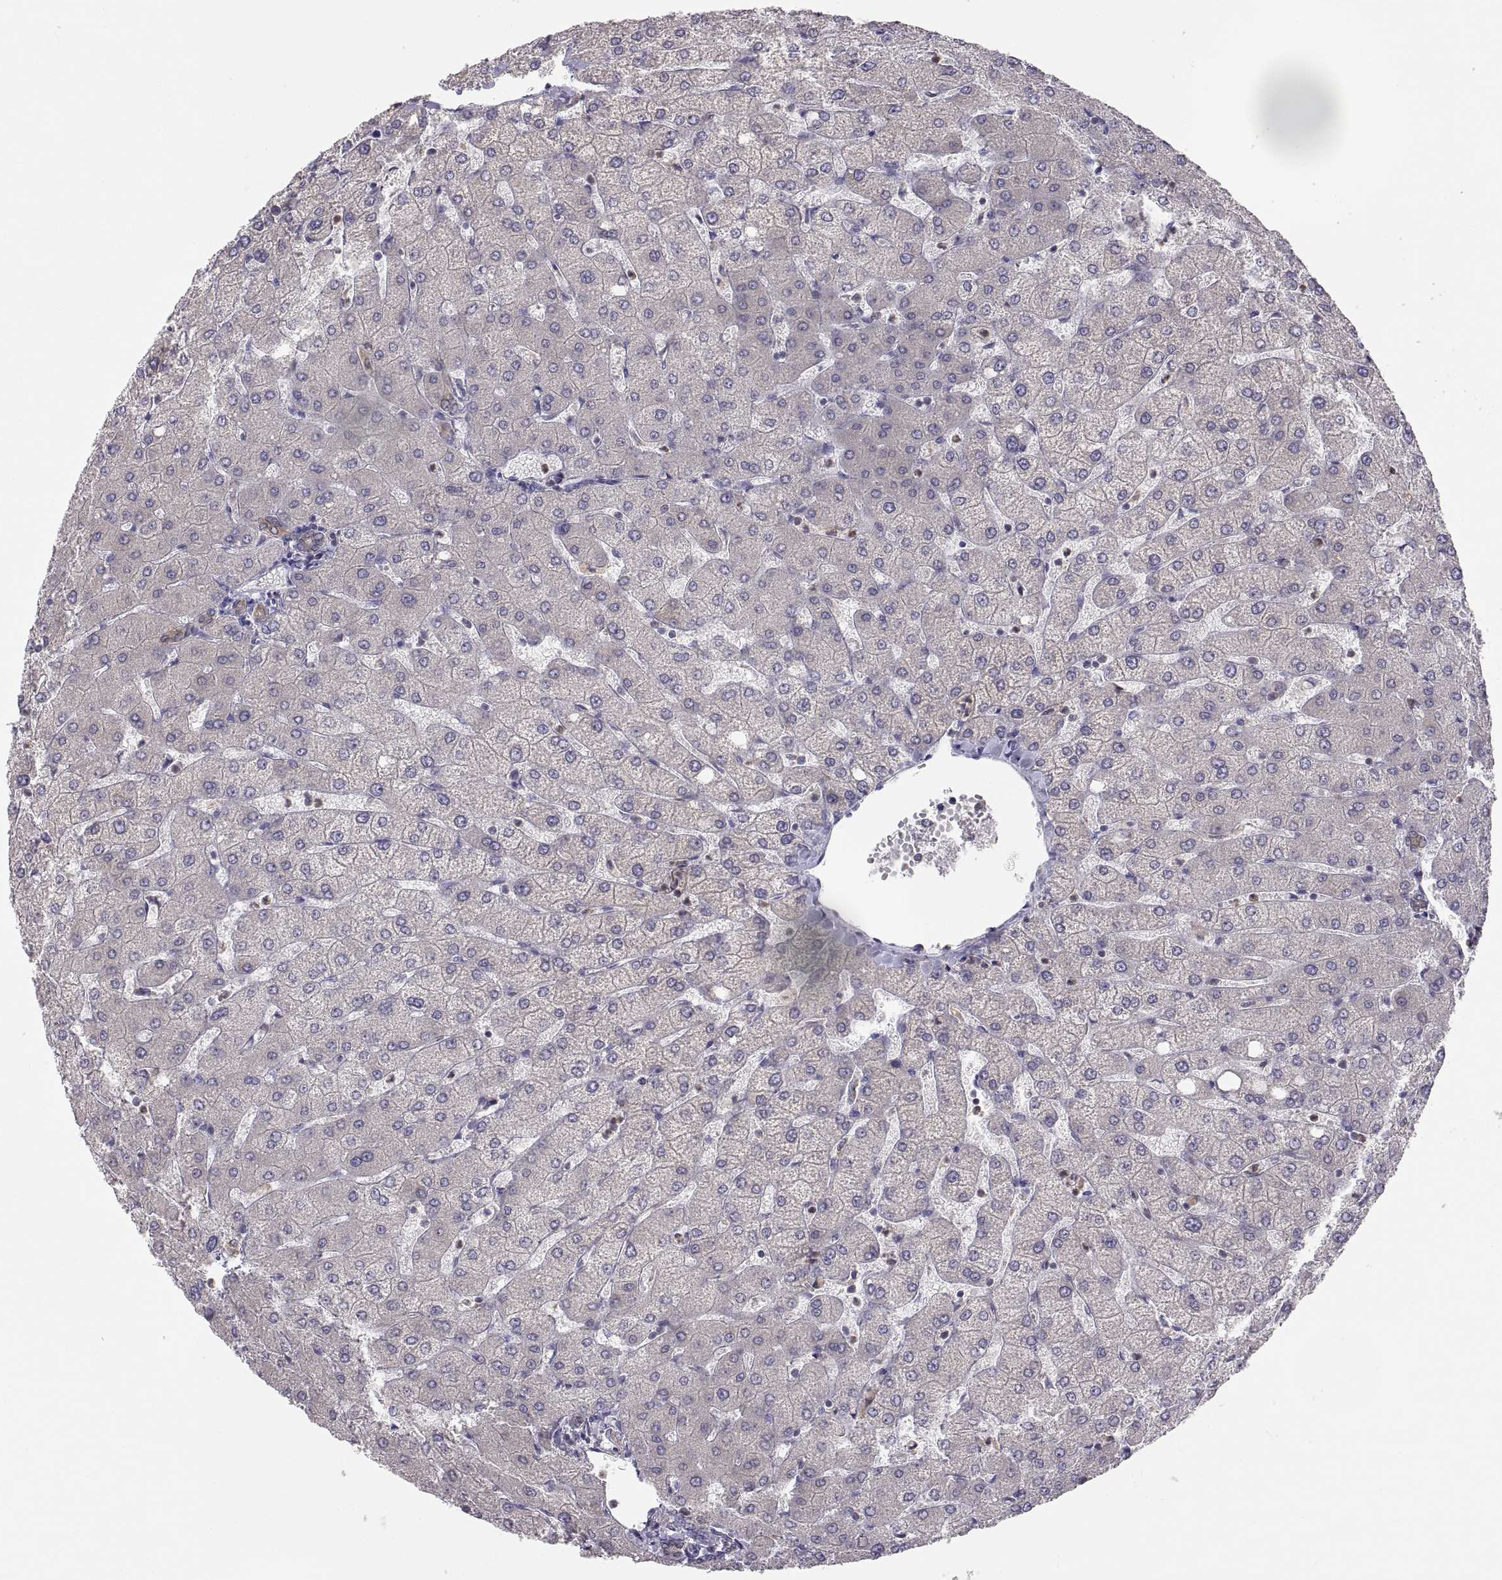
{"staining": {"intensity": "weak", "quantity": ">75%", "location": "cytoplasmic/membranous"}, "tissue": "liver", "cell_type": "Cholangiocytes", "image_type": "normal", "snomed": [{"axis": "morphology", "description": "Normal tissue, NOS"}, {"axis": "topography", "description": "Liver"}], "caption": "DAB immunohistochemical staining of normal human liver reveals weak cytoplasmic/membranous protein expression in about >75% of cholangiocytes. (DAB IHC, brown staining for protein, blue staining for nuclei).", "gene": "ERO1A", "patient": {"sex": "female", "age": 54}}